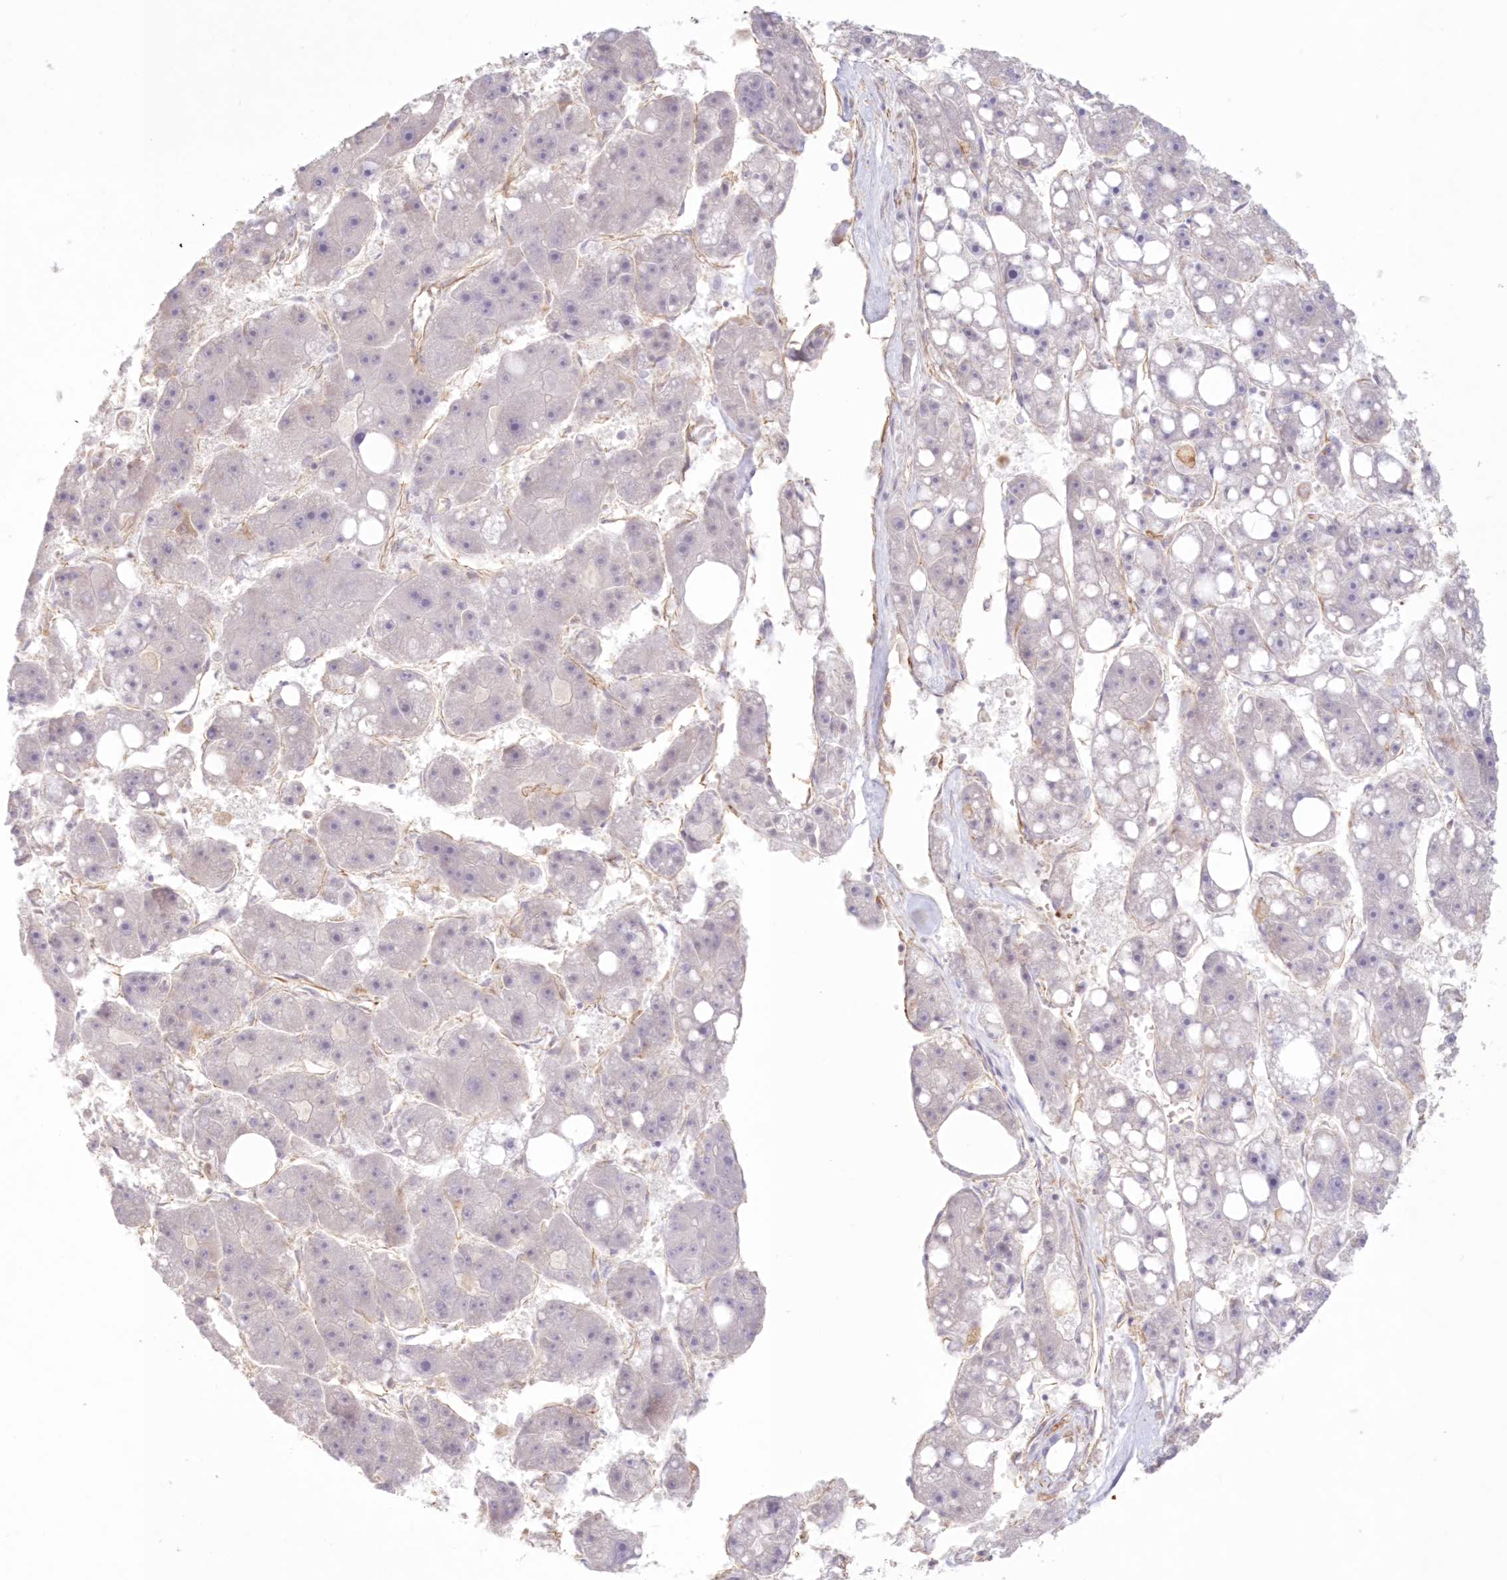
{"staining": {"intensity": "negative", "quantity": "none", "location": "none"}, "tissue": "liver cancer", "cell_type": "Tumor cells", "image_type": "cancer", "snomed": [{"axis": "morphology", "description": "Carcinoma, Hepatocellular, NOS"}, {"axis": "topography", "description": "Liver"}], "caption": "This is an immunohistochemistry (IHC) histopathology image of human liver cancer. There is no expression in tumor cells.", "gene": "DMRTB1", "patient": {"sex": "female", "age": 61}}